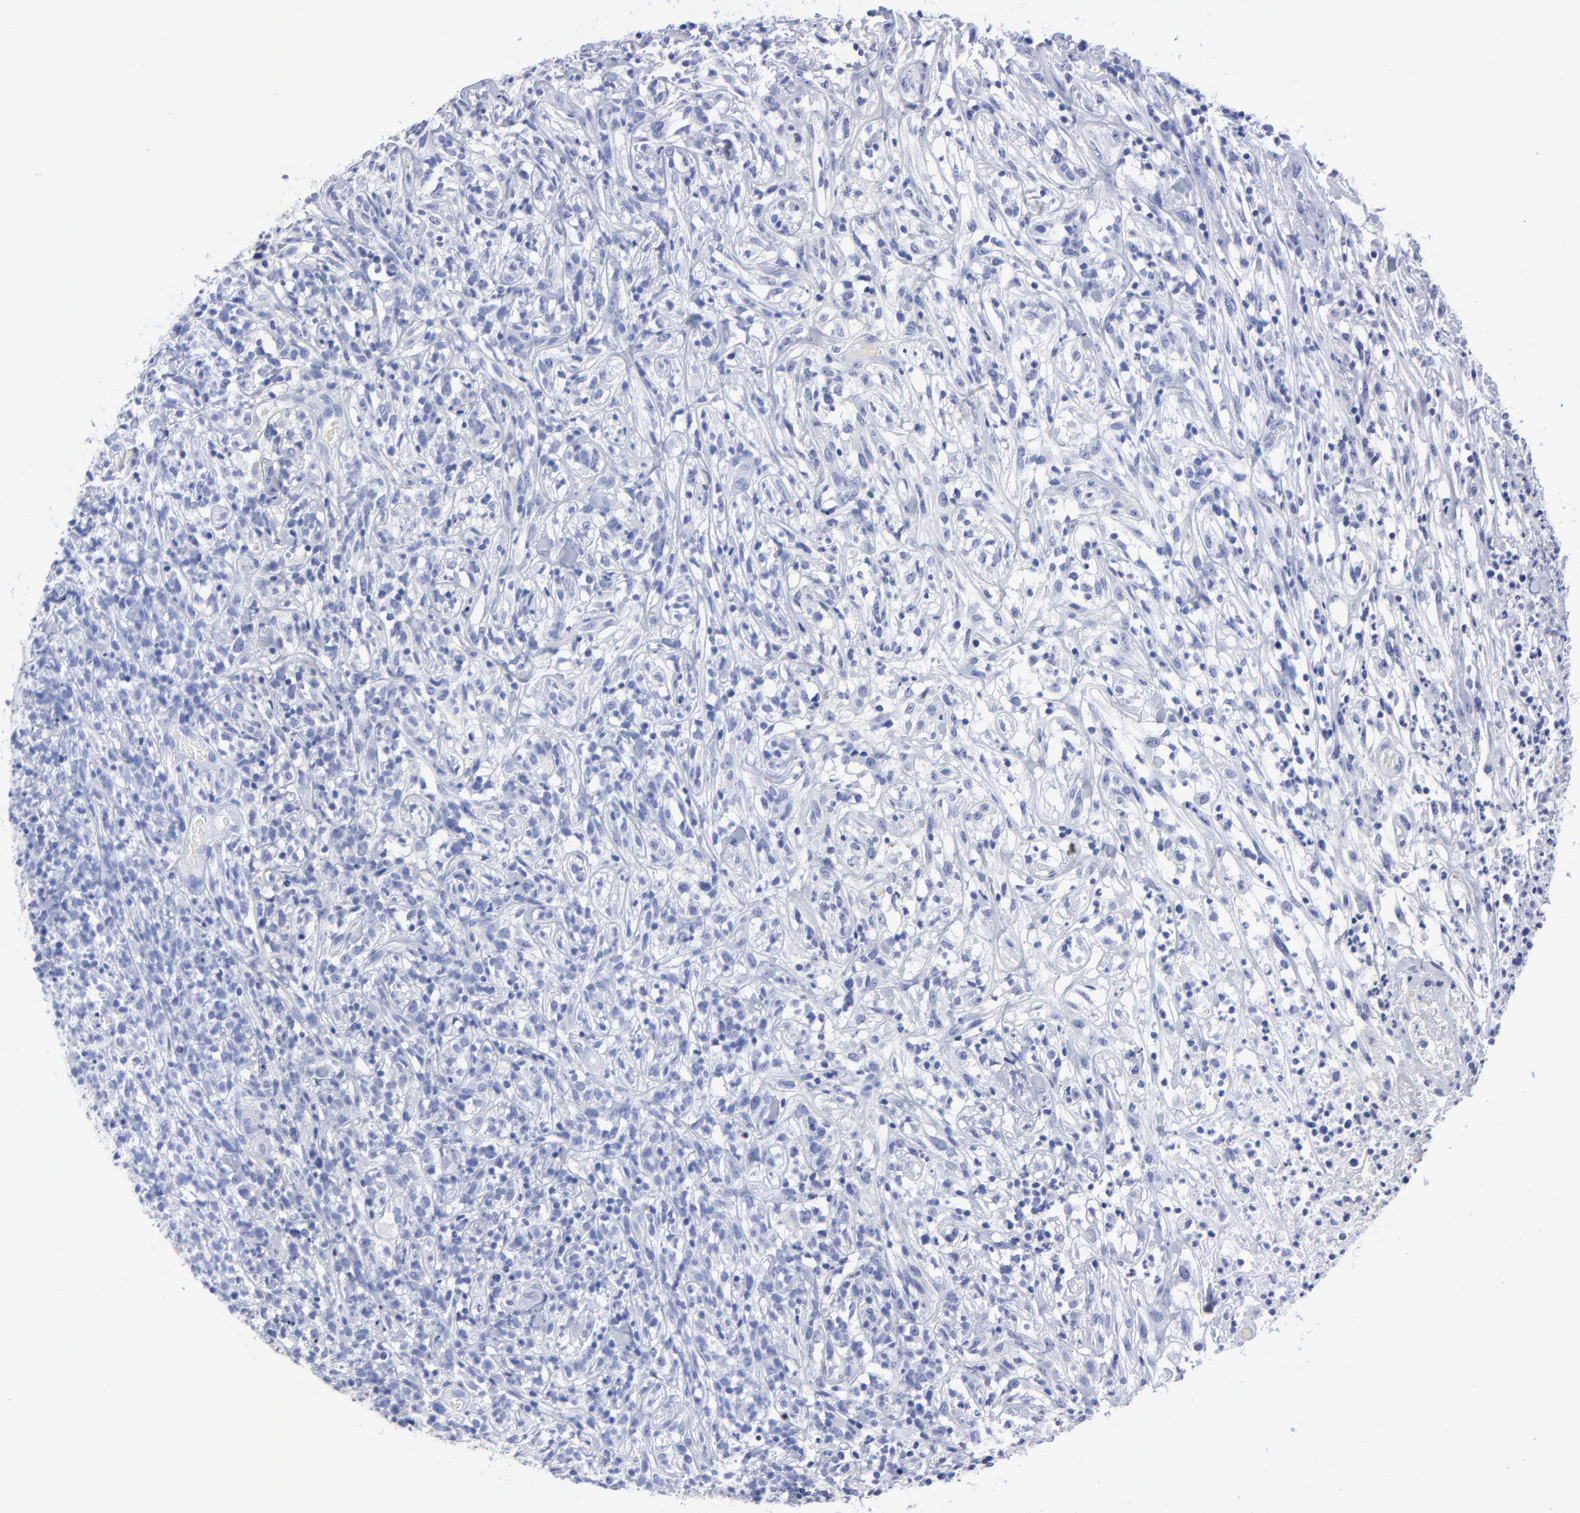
{"staining": {"intensity": "negative", "quantity": "none", "location": "none"}, "tissue": "lymphoma", "cell_type": "Tumor cells", "image_type": "cancer", "snomed": [{"axis": "morphology", "description": "Malignant lymphoma, non-Hodgkin's type, High grade"}, {"axis": "topography", "description": "Lymph node"}], "caption": "A histopathology image of lymphoma stained for a protein reveals no brown staining in tumor cells. (IHC, brightfield microscopy, high magnification).", "gene": "ACY1", "patient": {"sex": "female", "age": 73}}